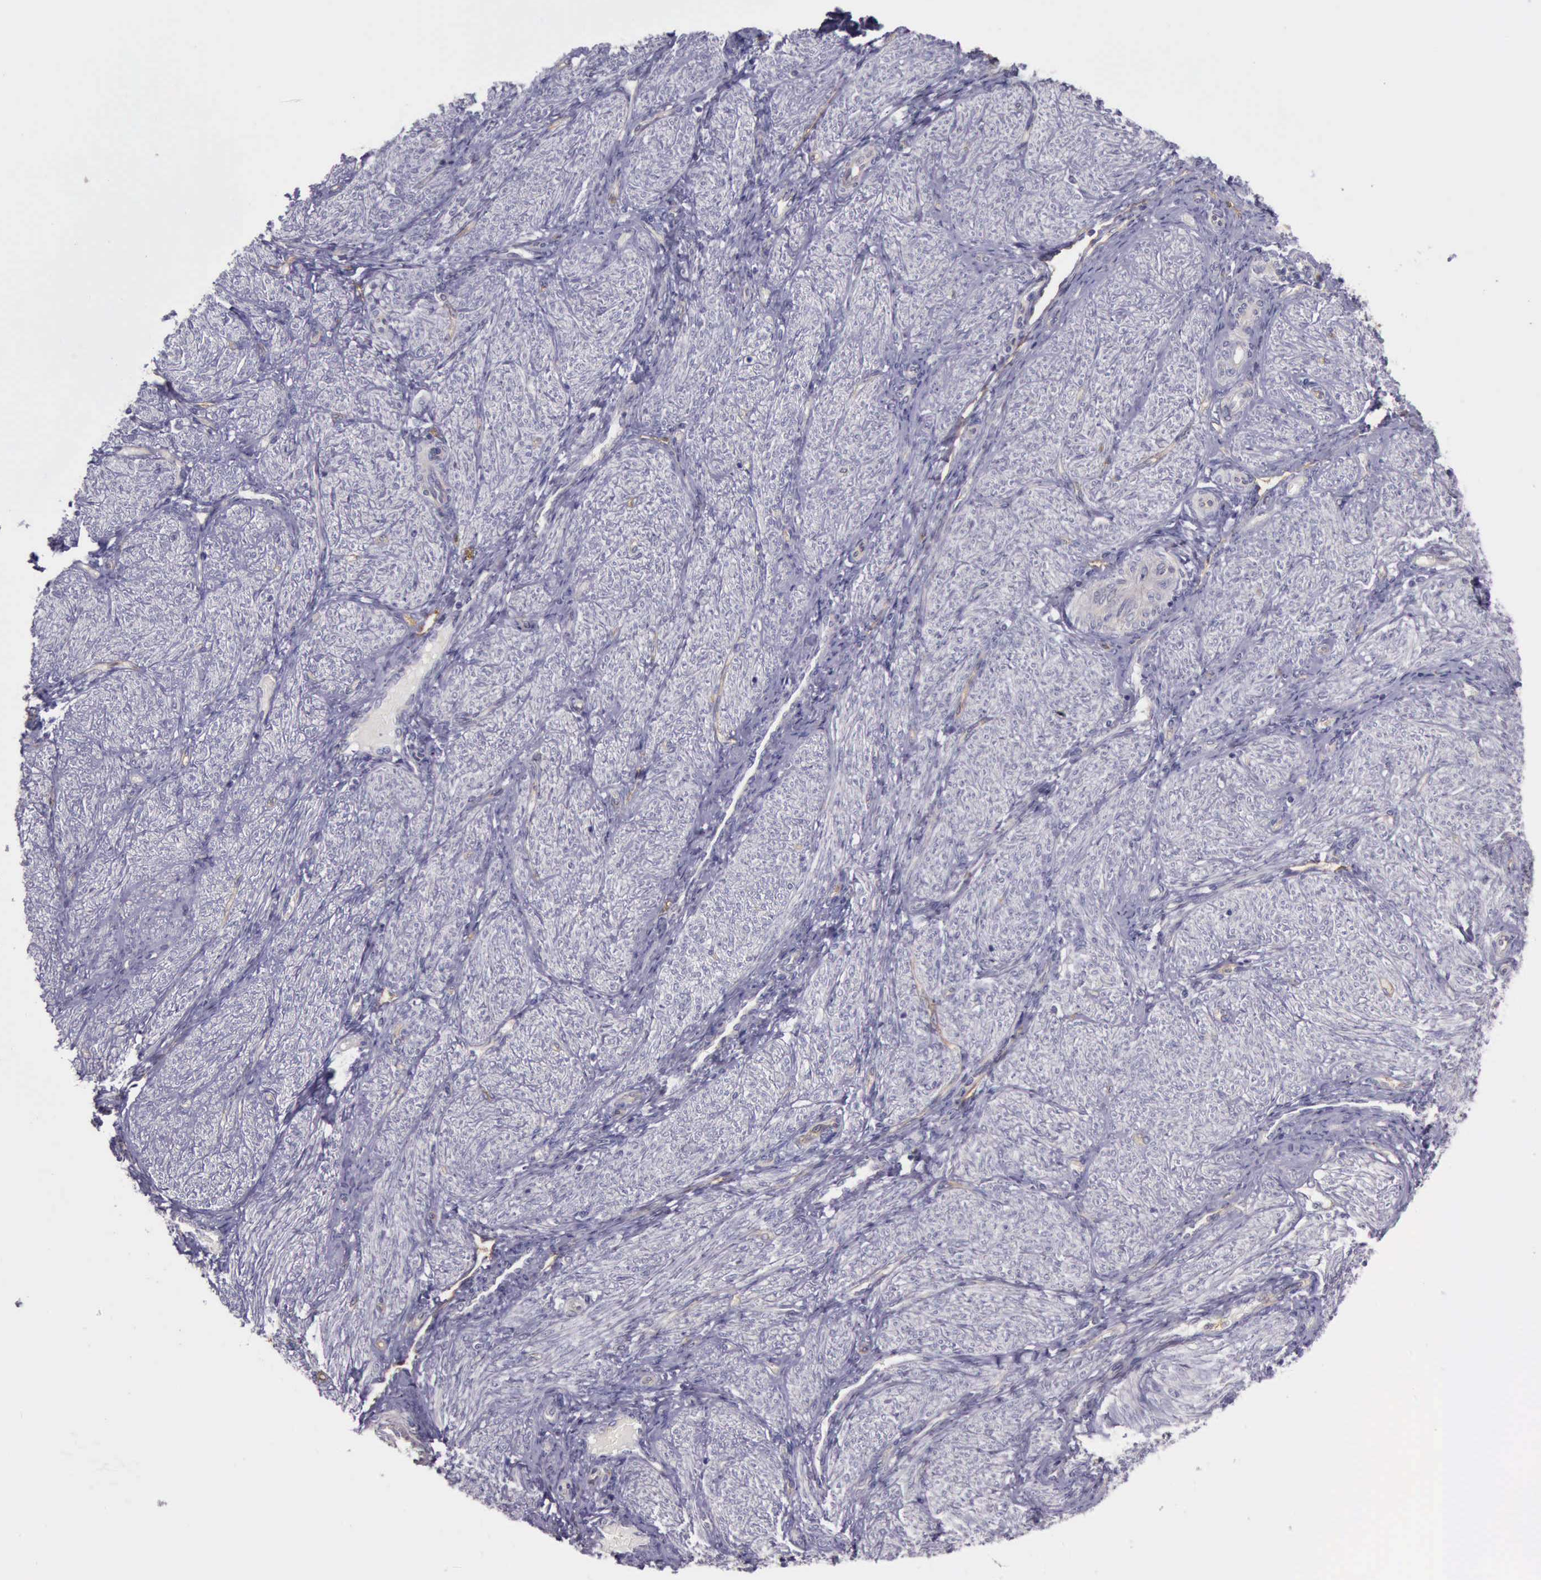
{"staining": {"intensity": "negative", "quantity": "none", "location": "none"}, "tissue": "endometrium", "cell_type": "Cells in endometrial stroma", "image_type": "normal", "snomed": [{"axis": "morphology", "description": "Normal tissue, NOS"}, {"axis": "topography", "description": "Endometrium"}], "caption": "A high-resolution photomicrograph shows immunohistochemistry (IHC) staining of unremarkable endometrium, which displays no significant staining in cells in endometrial stroma.", "gene": "TCEANC", "patient": {"sex": "female", "age": 36}}